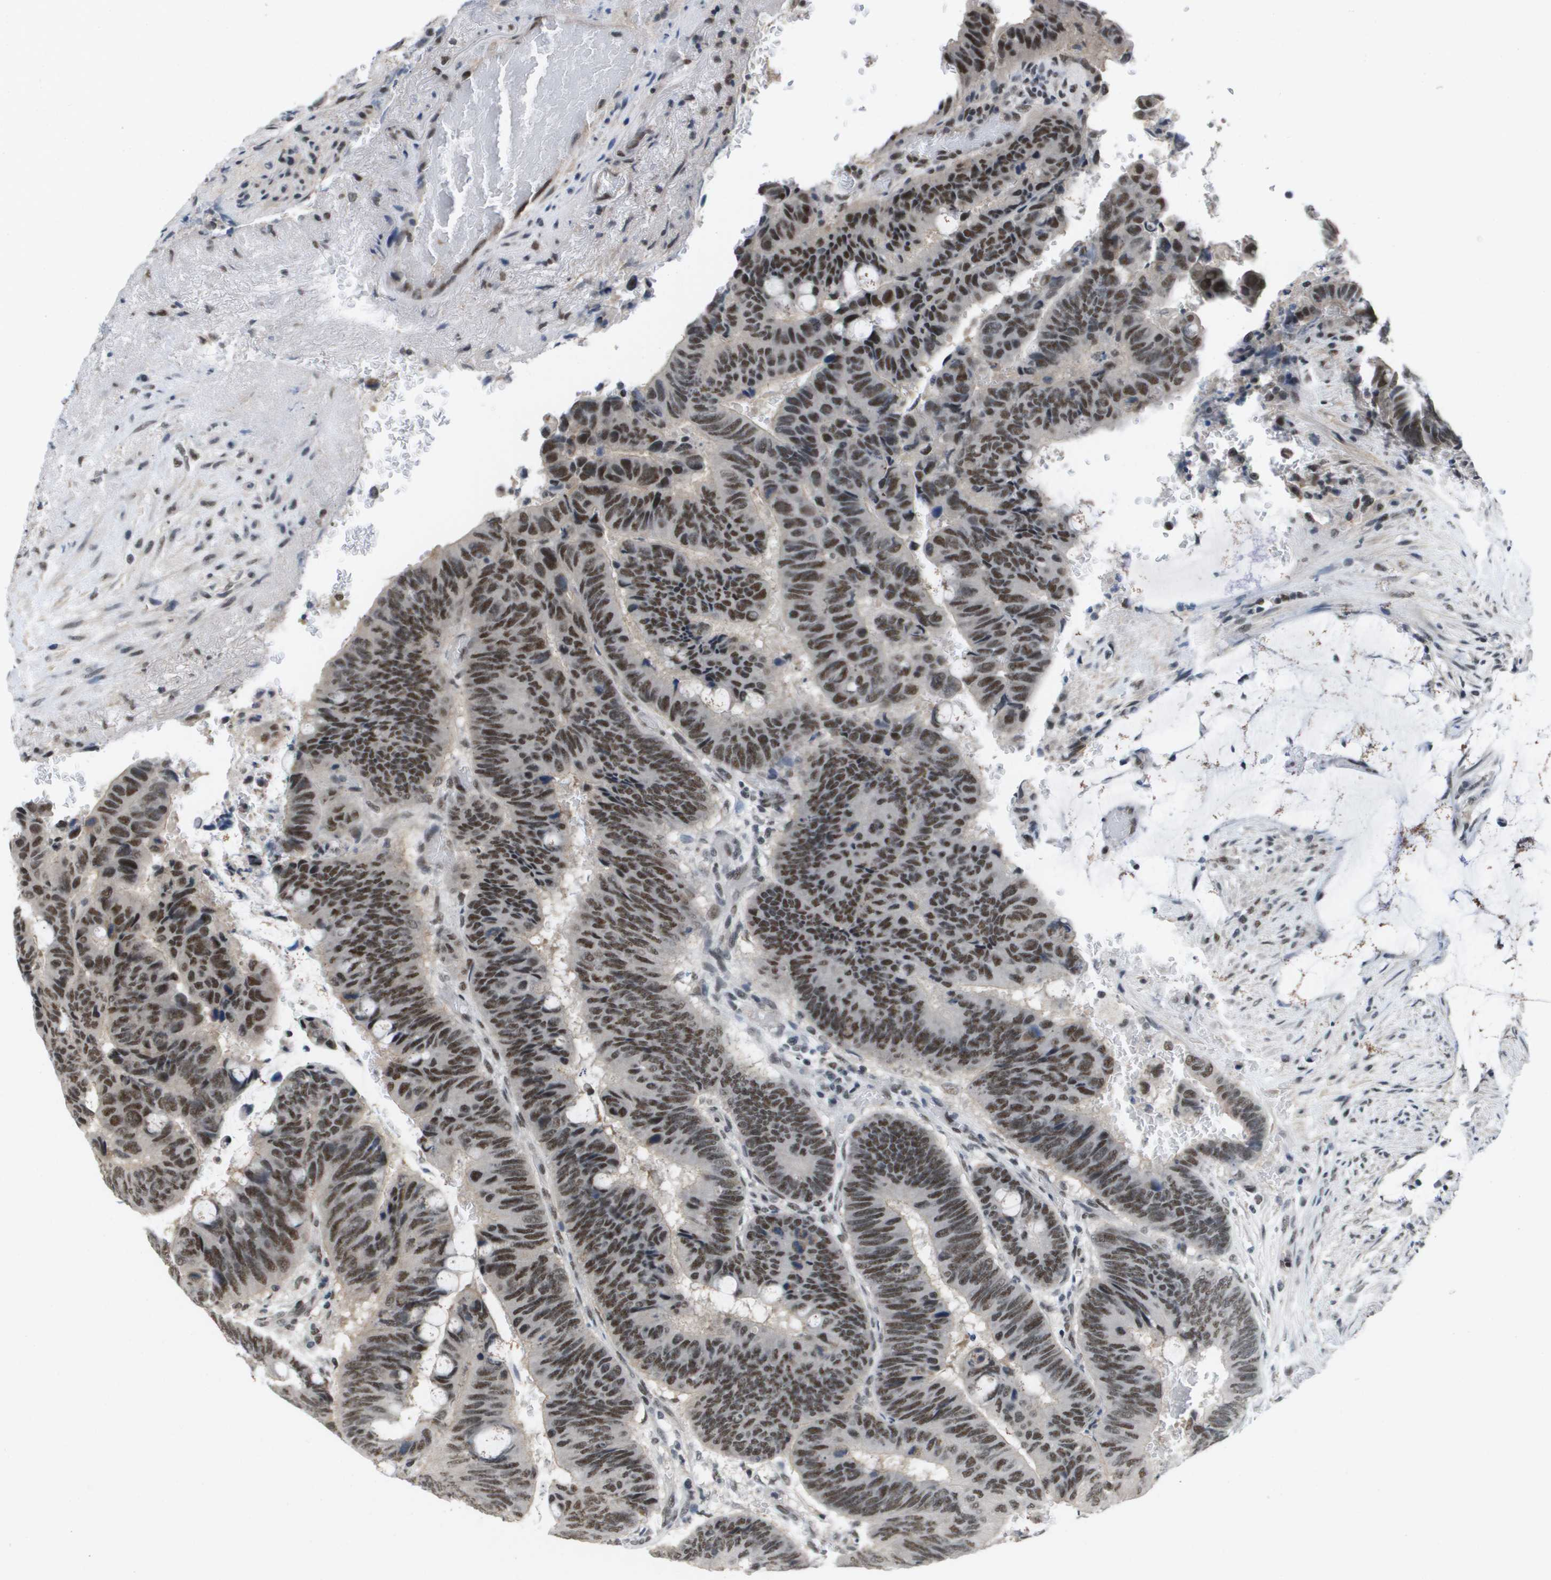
{"staining": {"intensity": "moderate", "quantity": ">75%", "location": "nuclear"}, "tissue": "colorectal cancer", "cell_type": "Tumor cells", "image_type": "cancer", "snomed": [{"axis": "morphology", "description": "Normal tissue, NOS"}, {"axis": "morphology", "description": "Adenocarcinoma, NOS"}, {"axis": "topography", "description": "Rectum"}], "caption": "Colorectal cancer stained with immunohistochemistry (IHC) reveals moderate nuclear staining in approximately >75% of tumor cells.", "gene": "ISY1", "patient": {"sex": "male", "age": 92}}